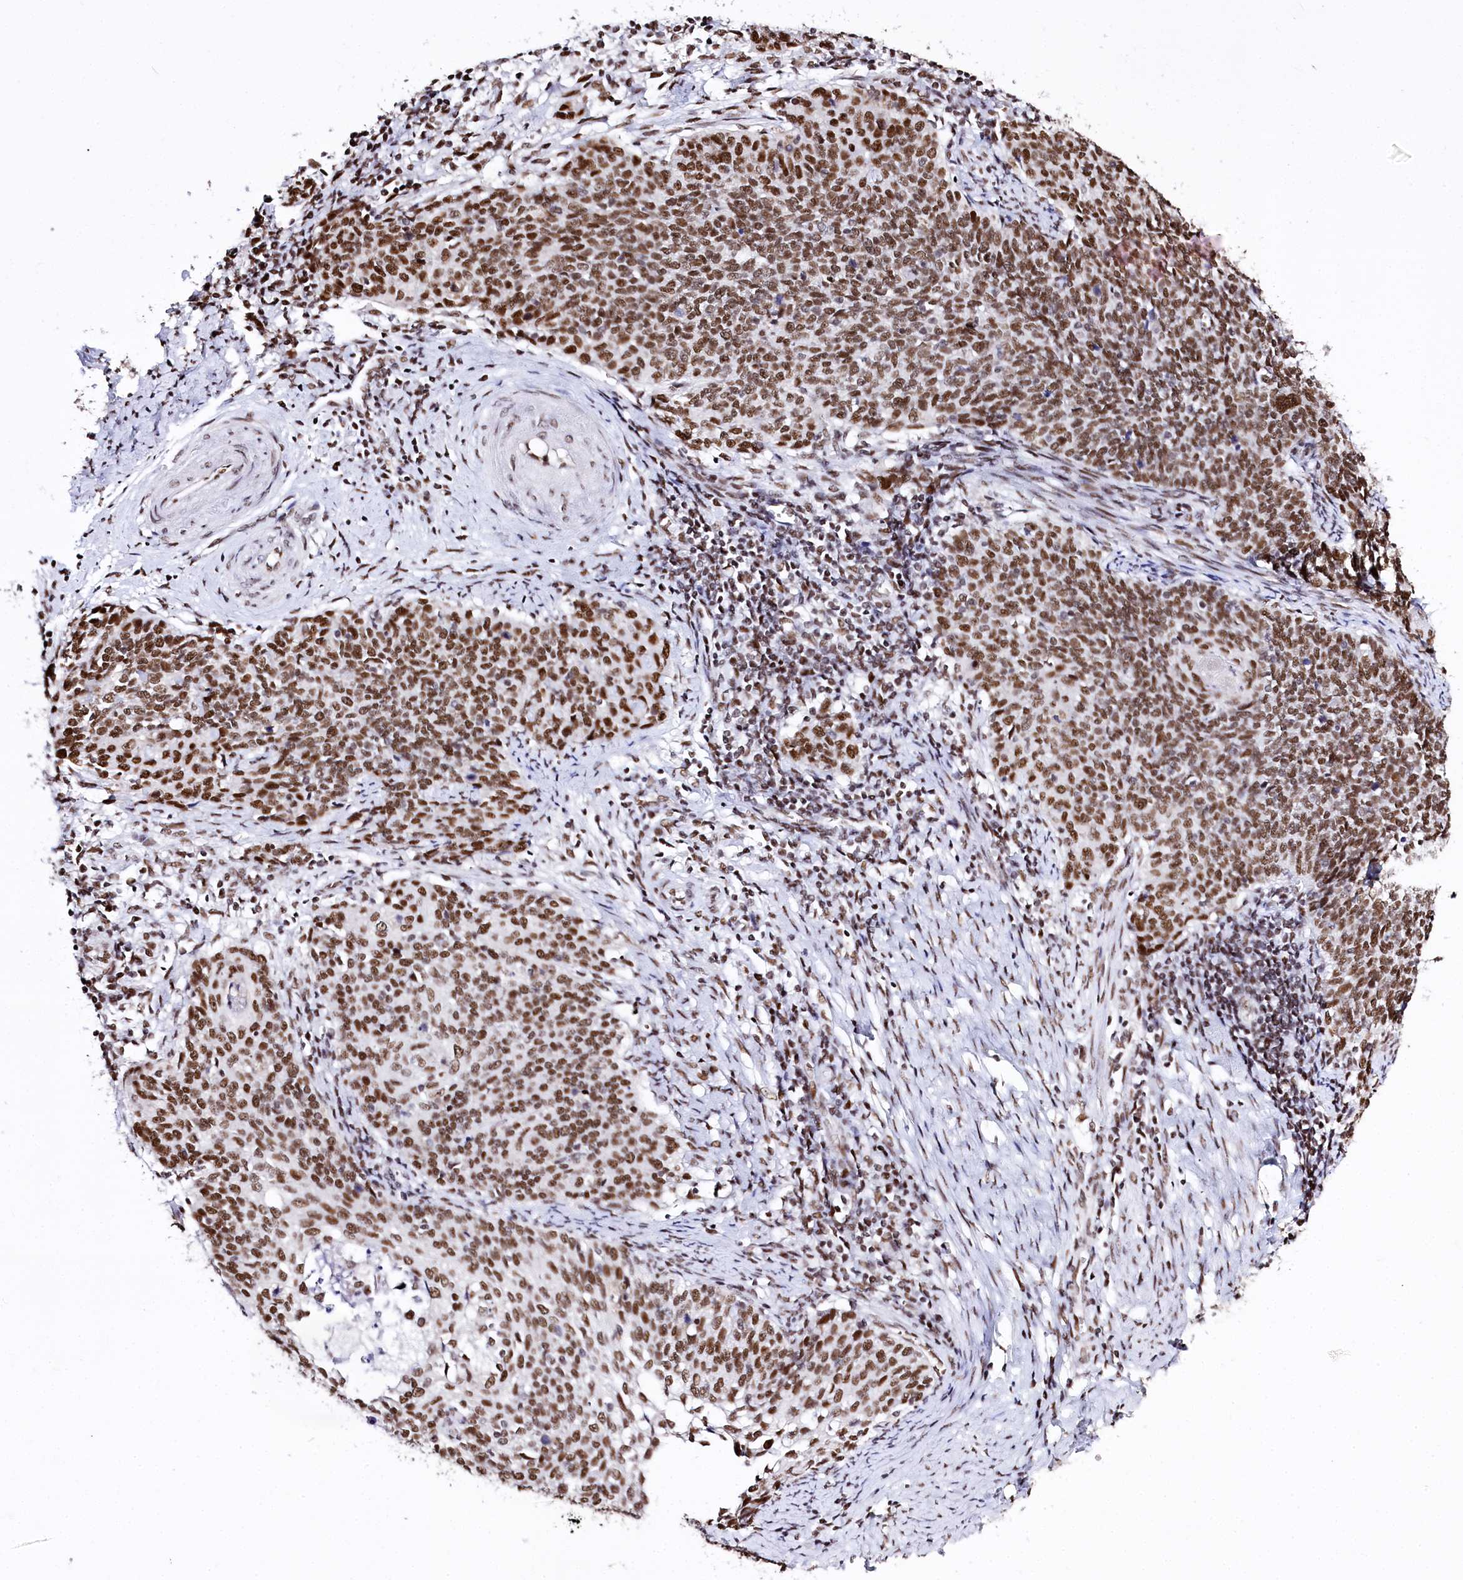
{"staining": {"intensity": "strong", "quantity": ">75%", "location": "nuclear"}, "tissue": "cervical cancer", "cell_type": "Tumor cells", "image_type": "cancer", "snomed": [{"axis": "morphology", "description": "Squamous cell carcinoma, NOS"}, {"axis": "topography", "description": "Cervix"}], "caption": "Tumor cells demonstrate high levels of strong nuclear expression in approximately >75% of cells in human cervical cancer. (DAB IHC with brightfield microscopy, high magnification).", "gene": "POU4F3", "patient": {"sex": "female", "age": 39}}